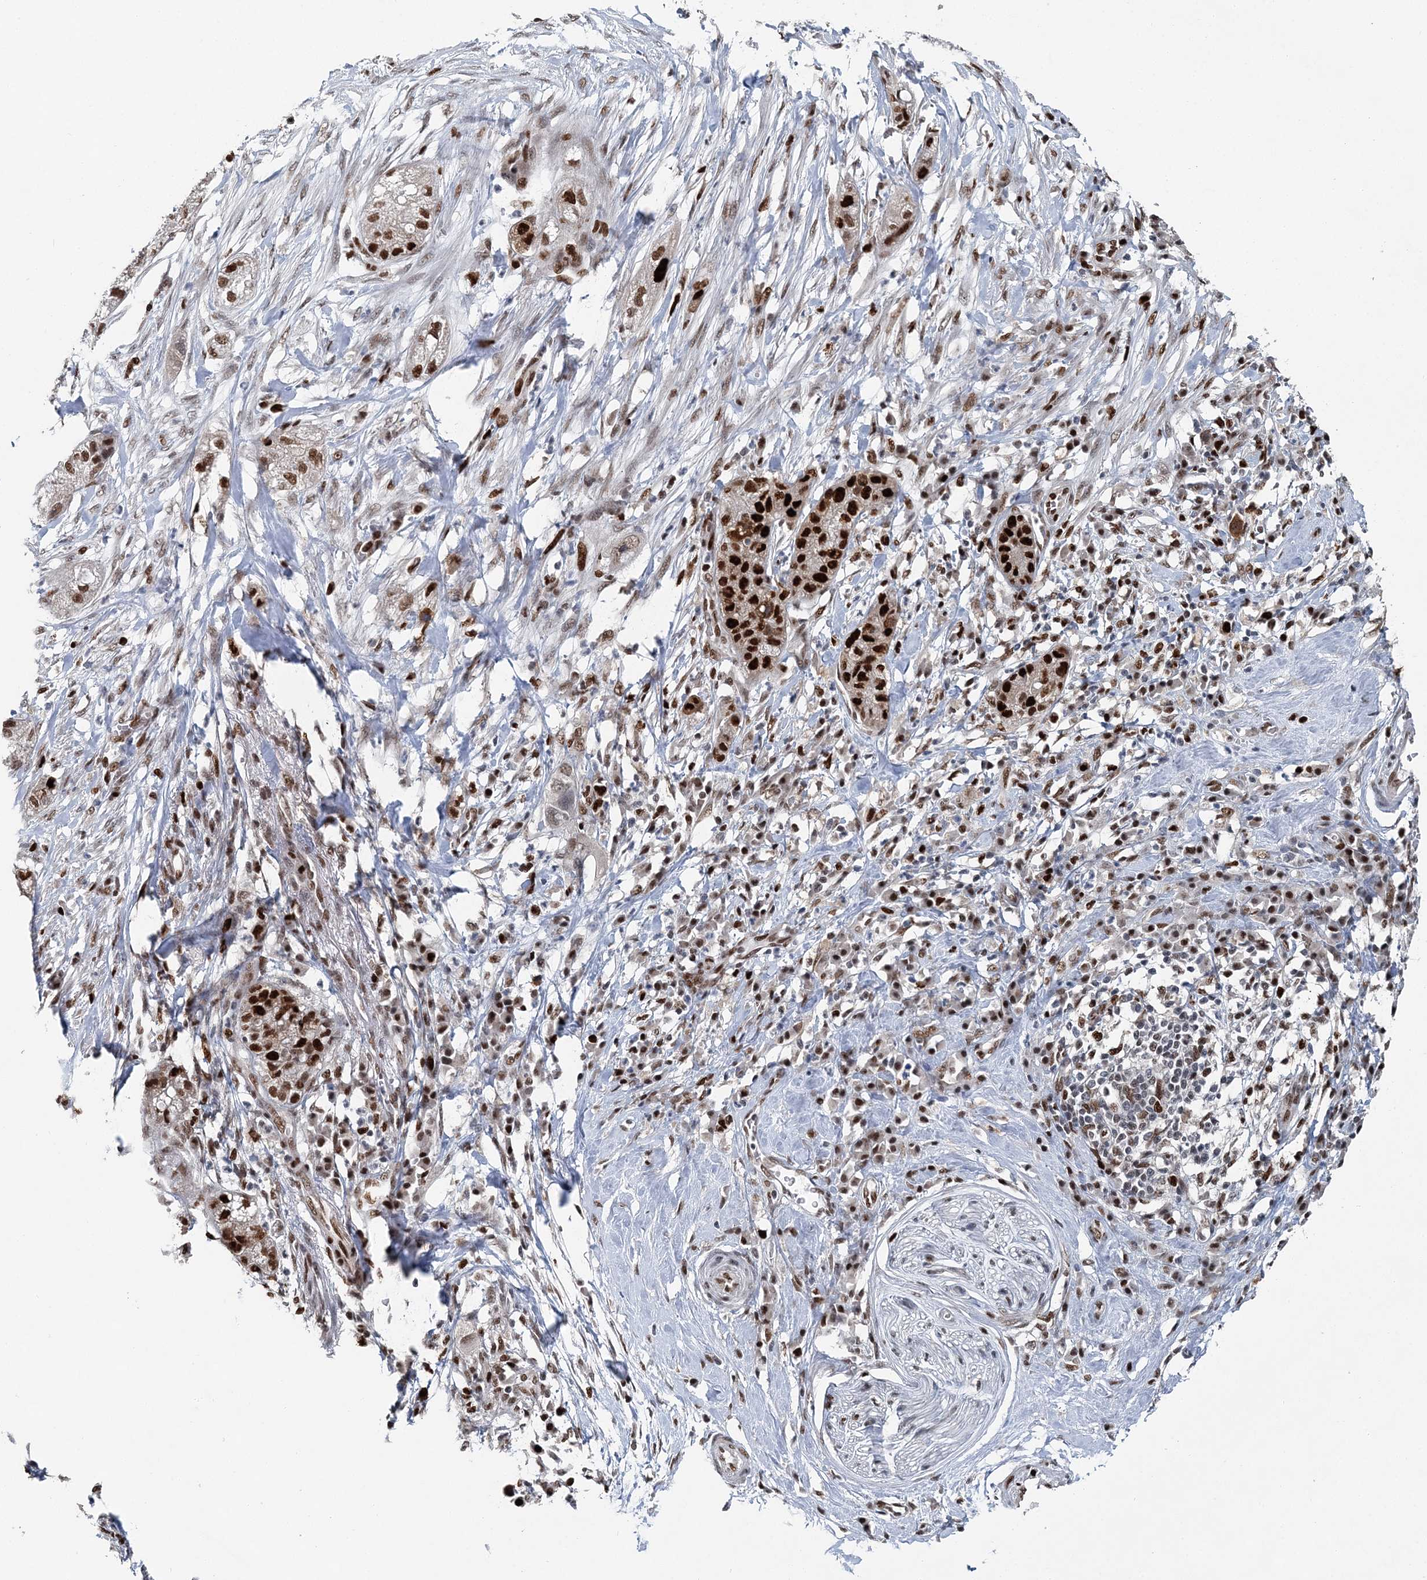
{"staining": {"intensity": "strong", "quantity": ">75%", "location": "nuclear"}, "tissue": "pancreatic cancer", "cell_type": "Tumor cells", "image_type": "cancer", "snomed": [{"axis": "morphology", "description": "Adenocarcinoma, NOS"}, {"axis": "topography", "description": "Pancreas"}], "caption": "DAB (3,3'-diaminobenzidine) immunohistochemical staining of pancreatic adenocarcinoma exhibits strong nuclear protein positivity in approximately >75% of tumor cells.", "gene": "HAT1", "patient": {"sex": "female", "age": 78}}